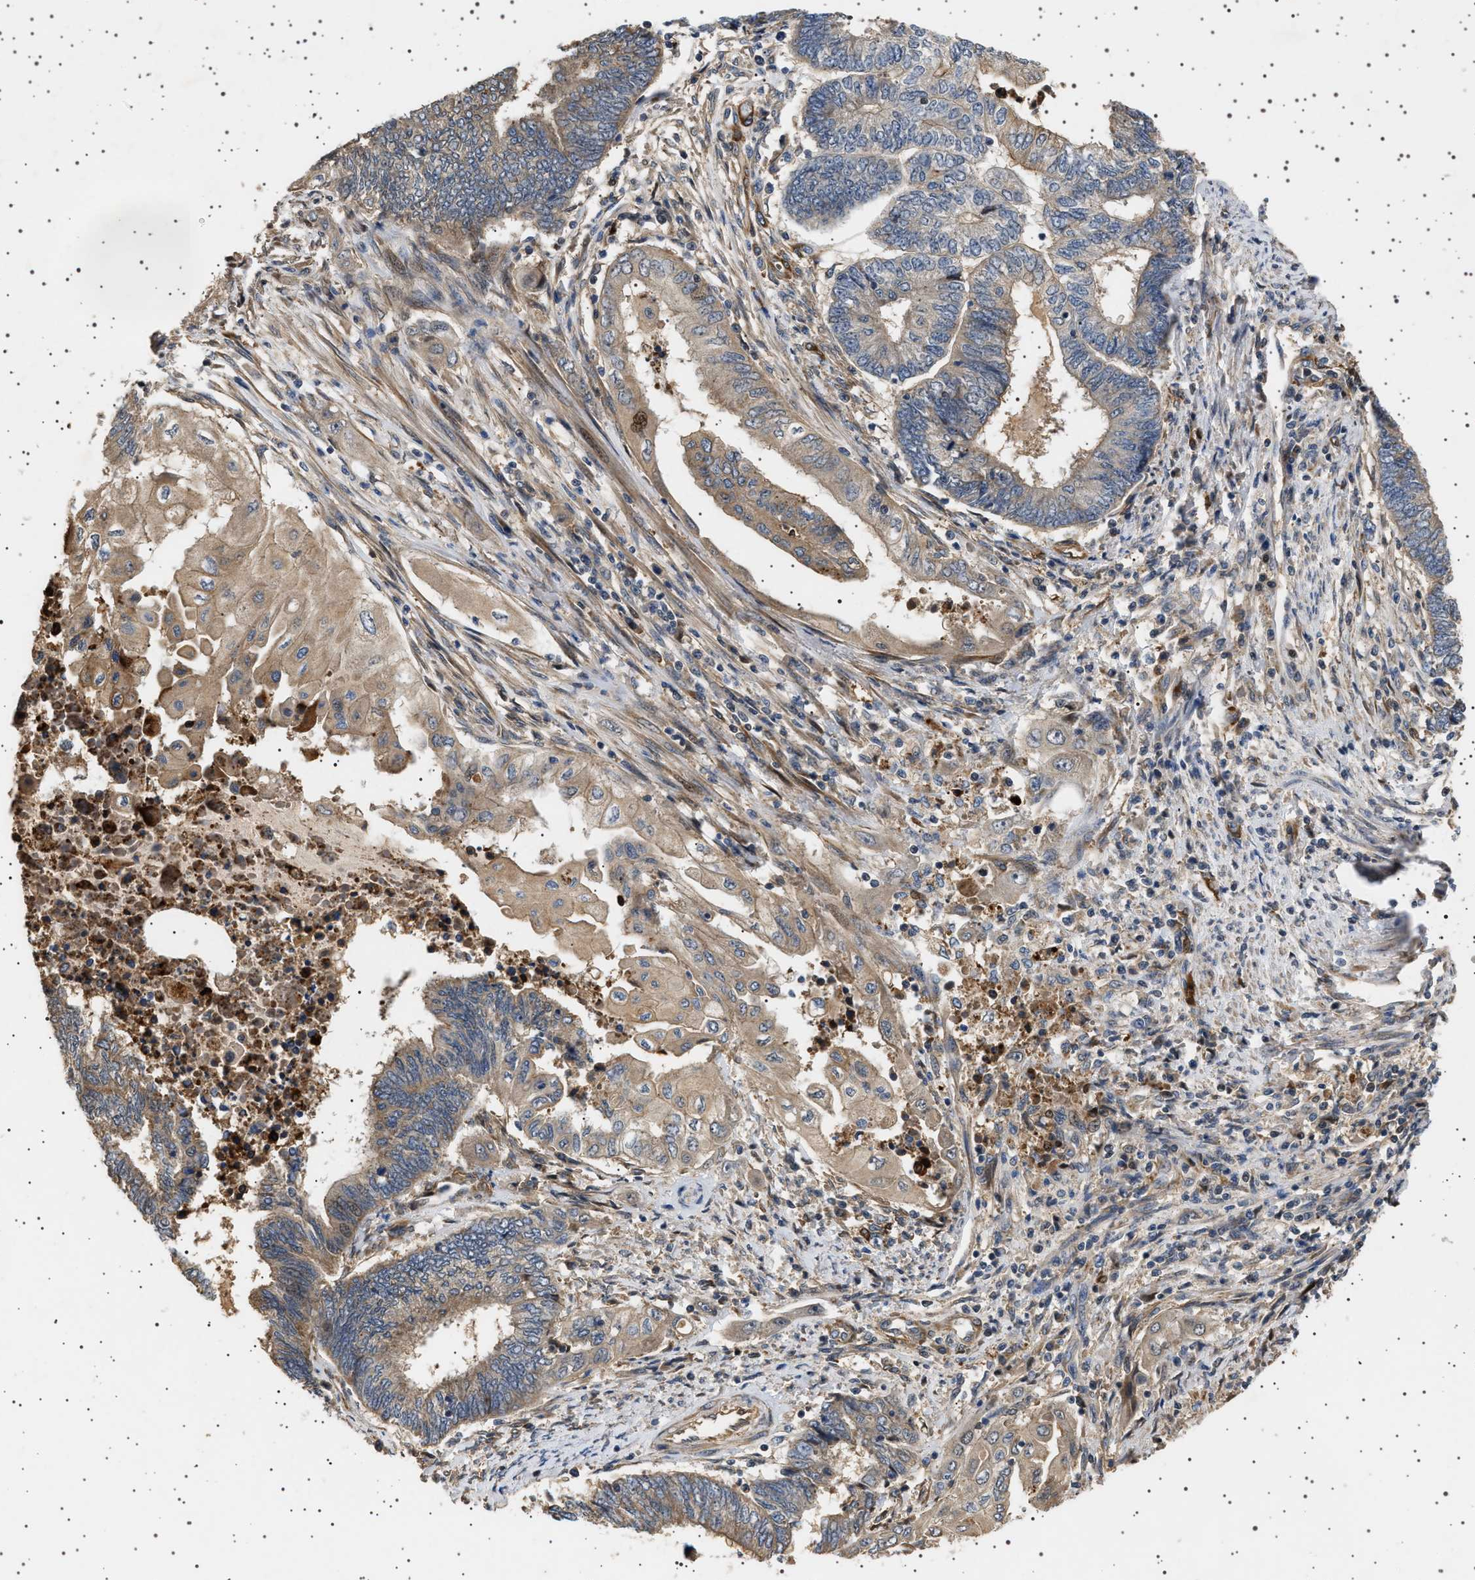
{"staining": {"intensity": "weak", "quantity": ">75%", "location": "cytoplasmic/membranous"}, "tissue": "endometrial cancer", "cell_type": "Tumor cells", "image_type": "cancer", "snomed": [{"axis": "morphology", "description": "Adenocarcinoma, NOS"}, {"axis": "topography", "description": "Uterus"}, {"axis": "topography", "description": "Endometrium"}], "caption": "DAB (3,3'-diaminobenzidine) immunohistochemical staining of adenocarcinoma (endometrial) displays weak cytoplasmic/membranous protein expression in approximately >75% of tumor cells. The staining was performed using DAB (3,3'-diaminobenzidine), with brown indicating positive protein expression. Nuclei are stained blue with hematoxylin.", "gene": "GUCY1B1", "patient": {"sex": "female", "age": 70}}